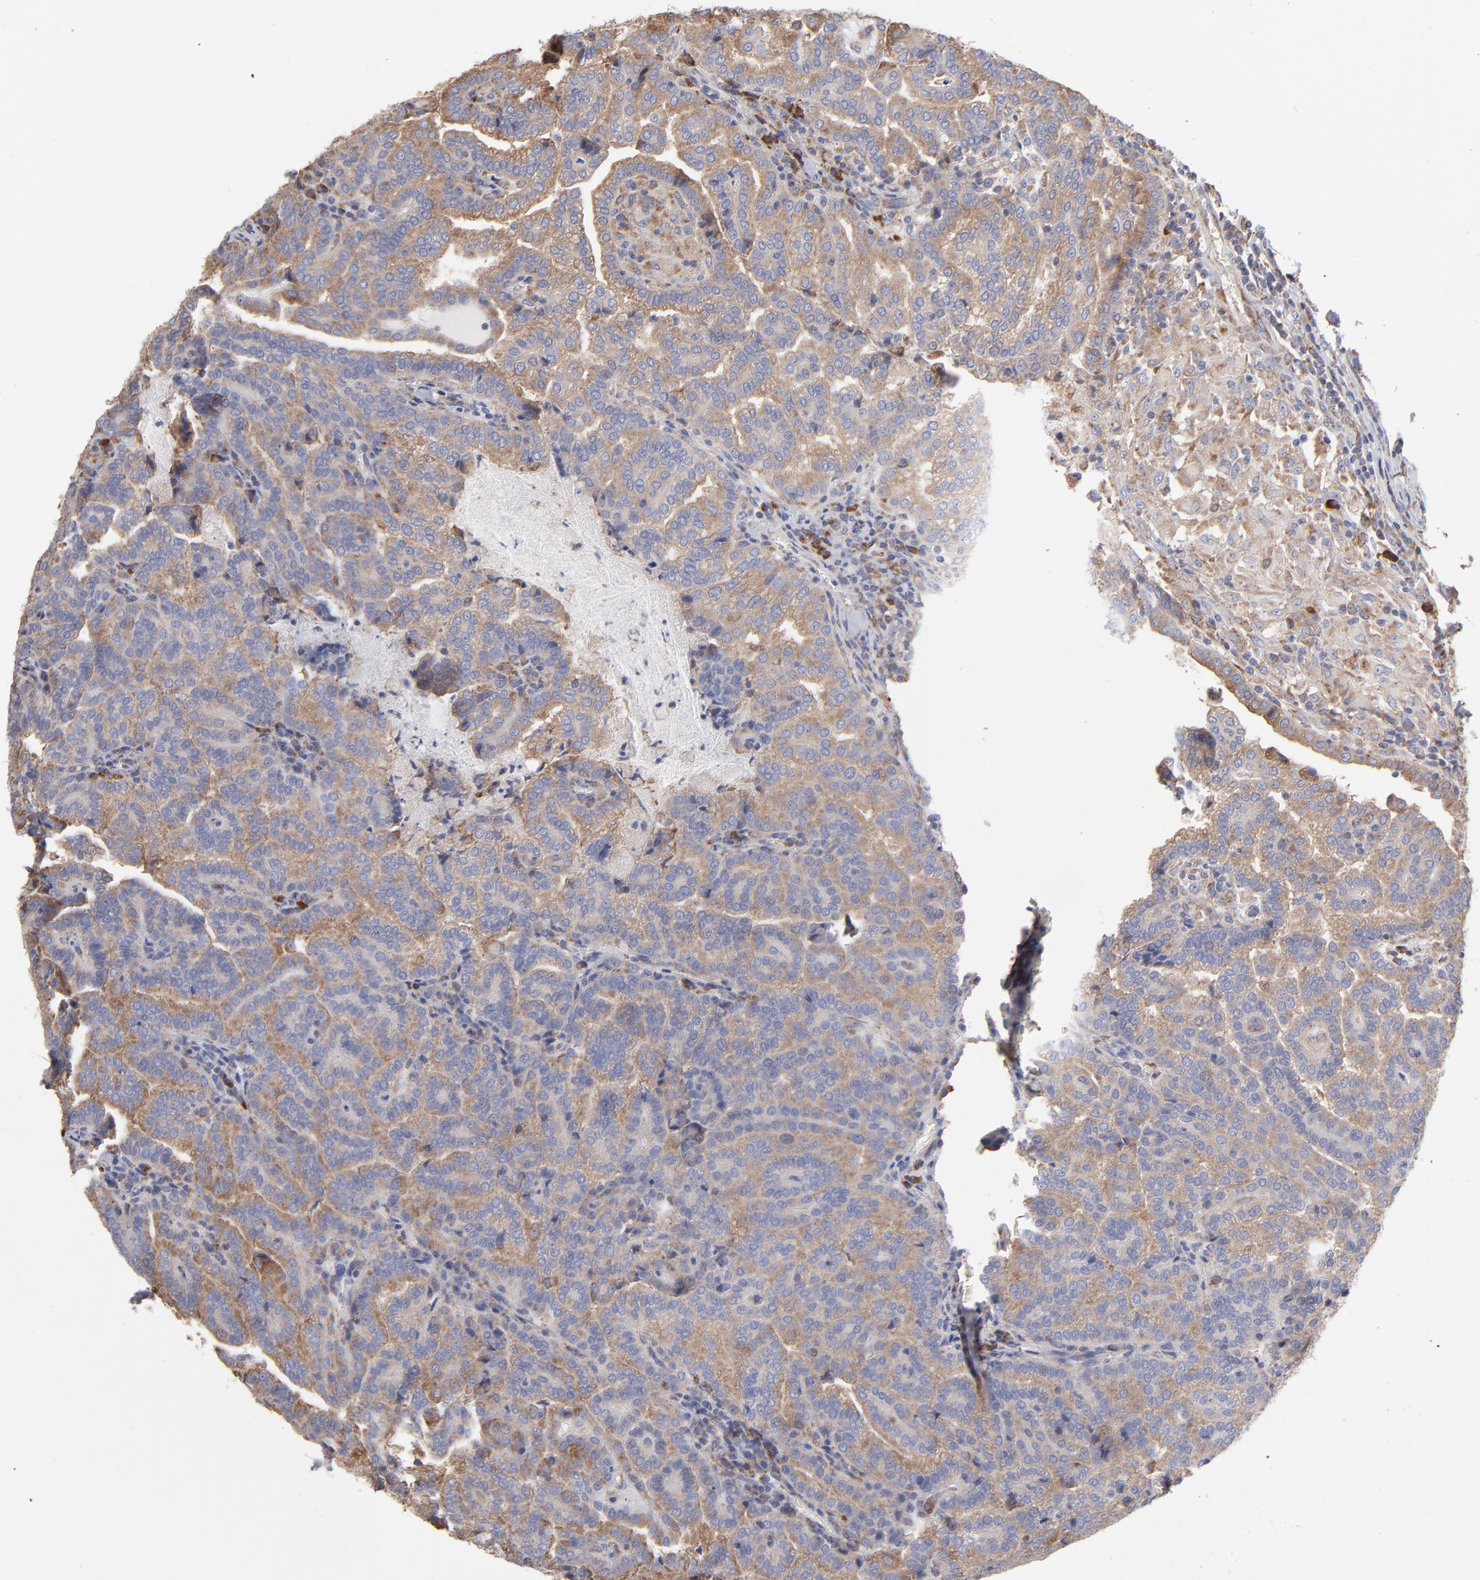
{"staining": {"intensity": "moderate", "quantity": ">75%", "location": "cytoplasmic/membranous"}, "tissue": "renal cancer", "cell_type": "Tumor cells", "image_type": "cancer", "snomed": [{"axis": "morphology", "description": "Adenocarcinoma, NOS"}, {"axis": "topography", "description": "Kidney"}], "caption": "IHC of renal adenocarcinoma displays medium levels of moderate cytoplasmic/membranous staining in approximately >75% of tumor cells. The staining was performed using DAB to visualize the protein expression in brown, while the nuclei were stained in blue with hematoxylin (Magnification: 20x).", "gene": "RPL3", "patient": {"sex": "male", "age": 61}}